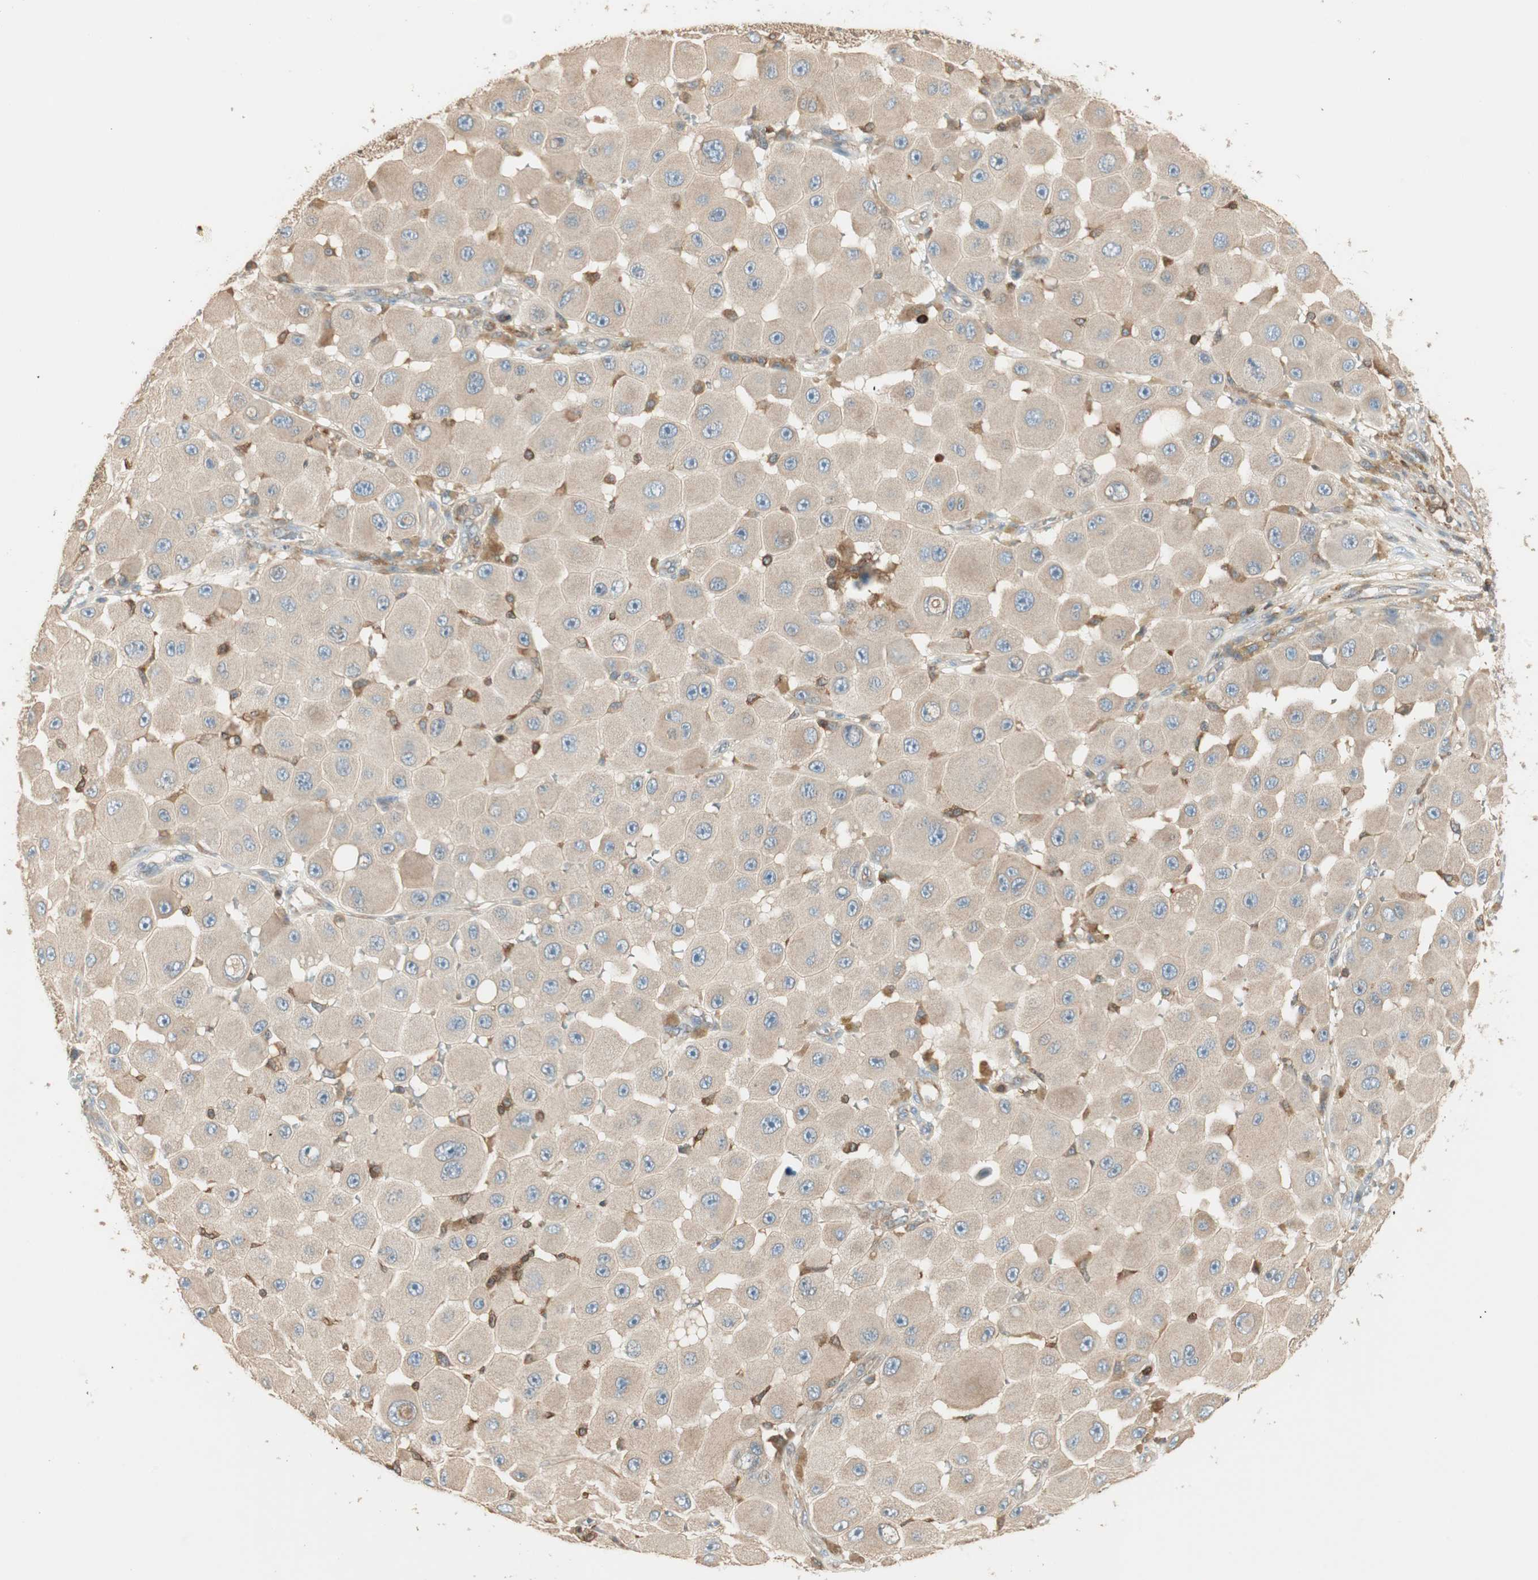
{"staining": {"intensity": "weak", "quantity": ">75%", "location": "cytoplasmic/membranous"}, "tissue": "melanoma", "cell_type": "Tumor cells", "image_type": "cancer", "snomed": [{"axis": "morphology", "description": "Malignant melanoma, NOS"}, {"axis": "topography", "description": "Skin"}], "caption": "The micrograph shows a brown stain indicating the presence of a protein in the cytoplasmic/membranous of tumor cells in melanoma. The protein is stained brown, and the nuclei are stained in blue (DAB (3,3'-diaminobenzidine) IHC with brightfield microscopy, high magnification).", "gene": "CRLF3", "patient": {"sex": "female", "age": 81}}